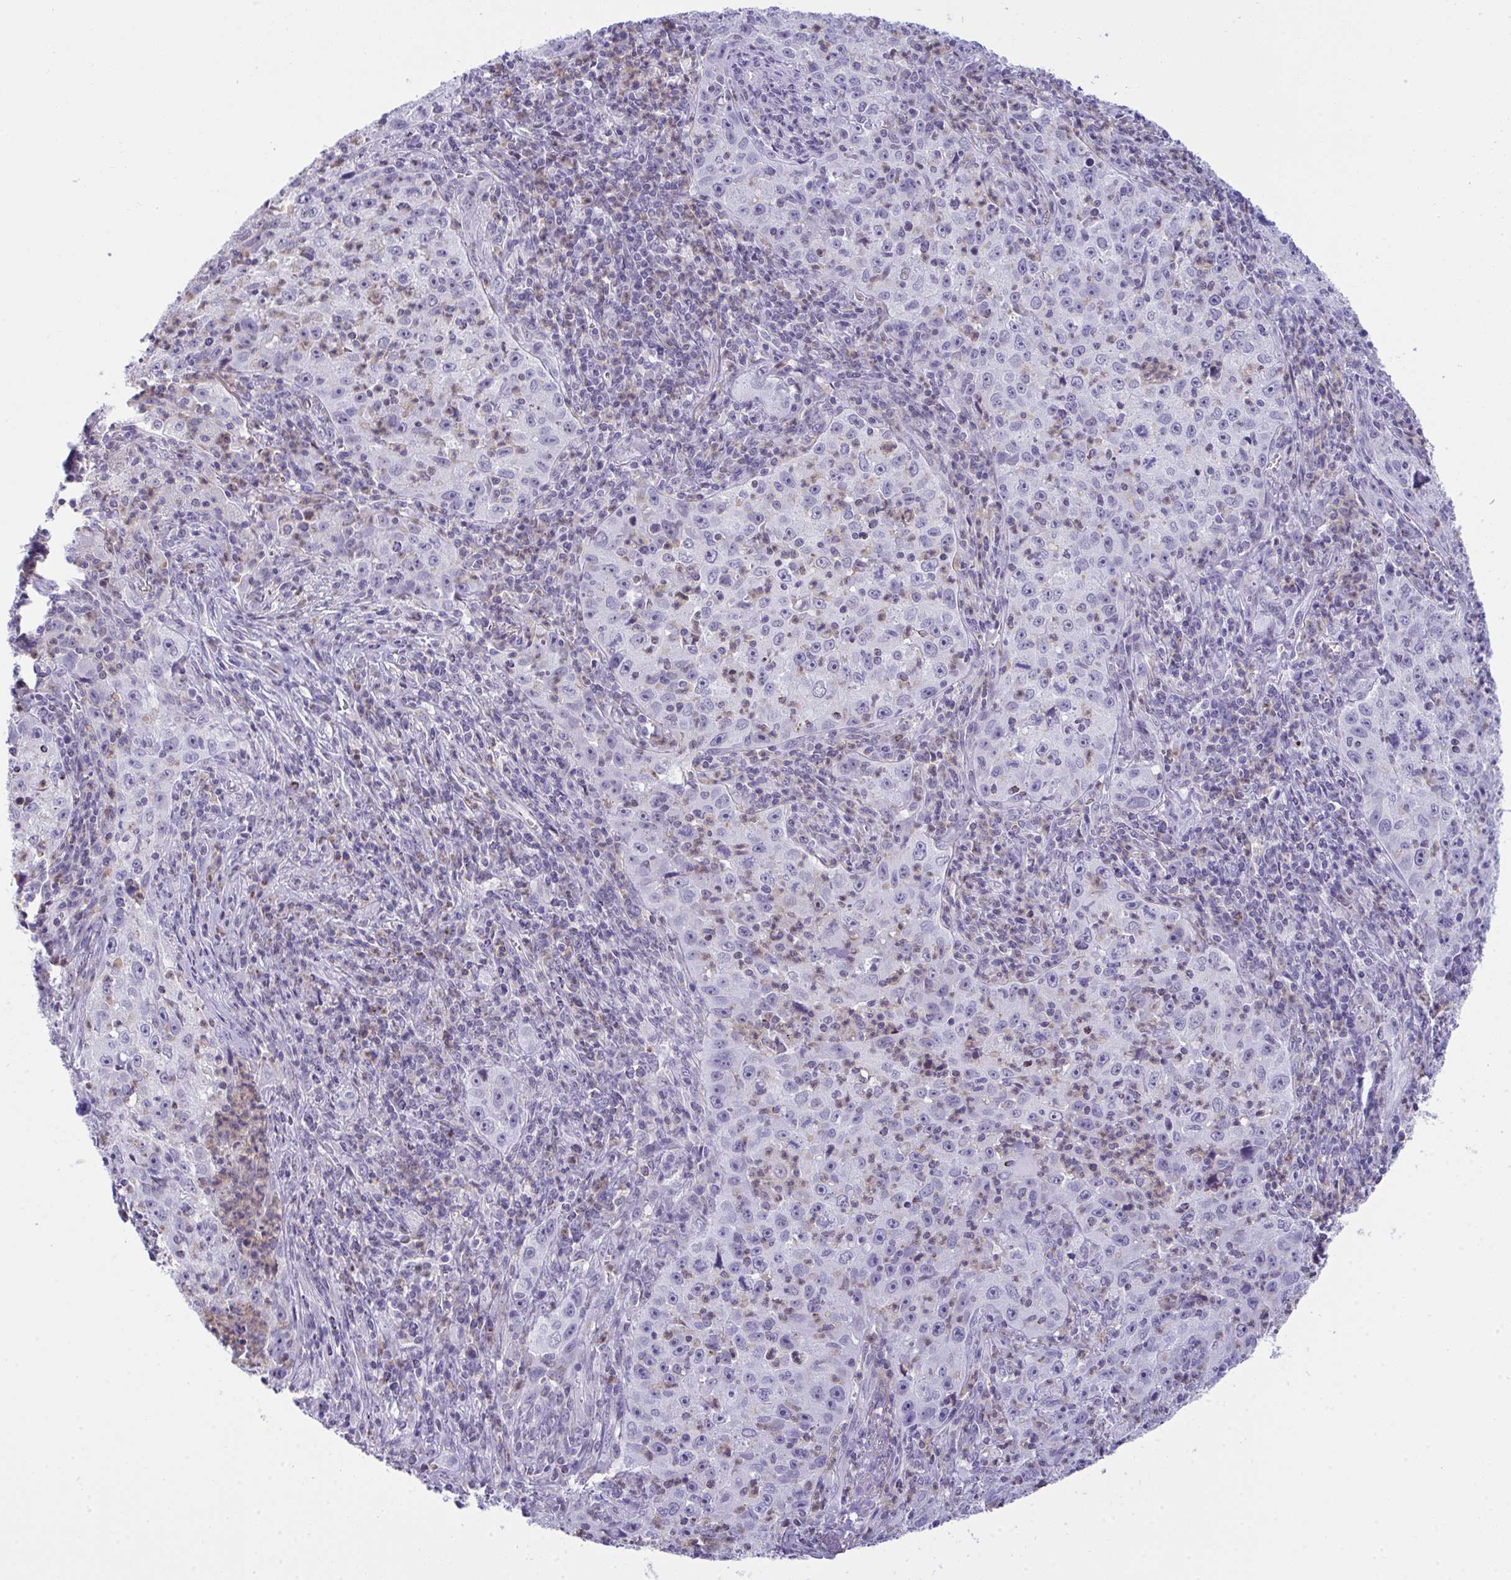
{"staining": {"intensity": "negative", "quantity": "none", "location": "none"}, "tissue": "lung cancer", "cell_type": "Tumor cells", "image_type": "cancer", "snomed": [{"axis": "morphology", "description": "Squamous cell carcinoma, NOS"}, {"axis": "topography", "description": "Lung"}], "caption": "Lung squamous cell carcinoma was stained to show a protein in brown. There is no significant positivity in tumor cells.", "gene": "PLA2G12B", "patient": {"sex": "male", "age": 71}}